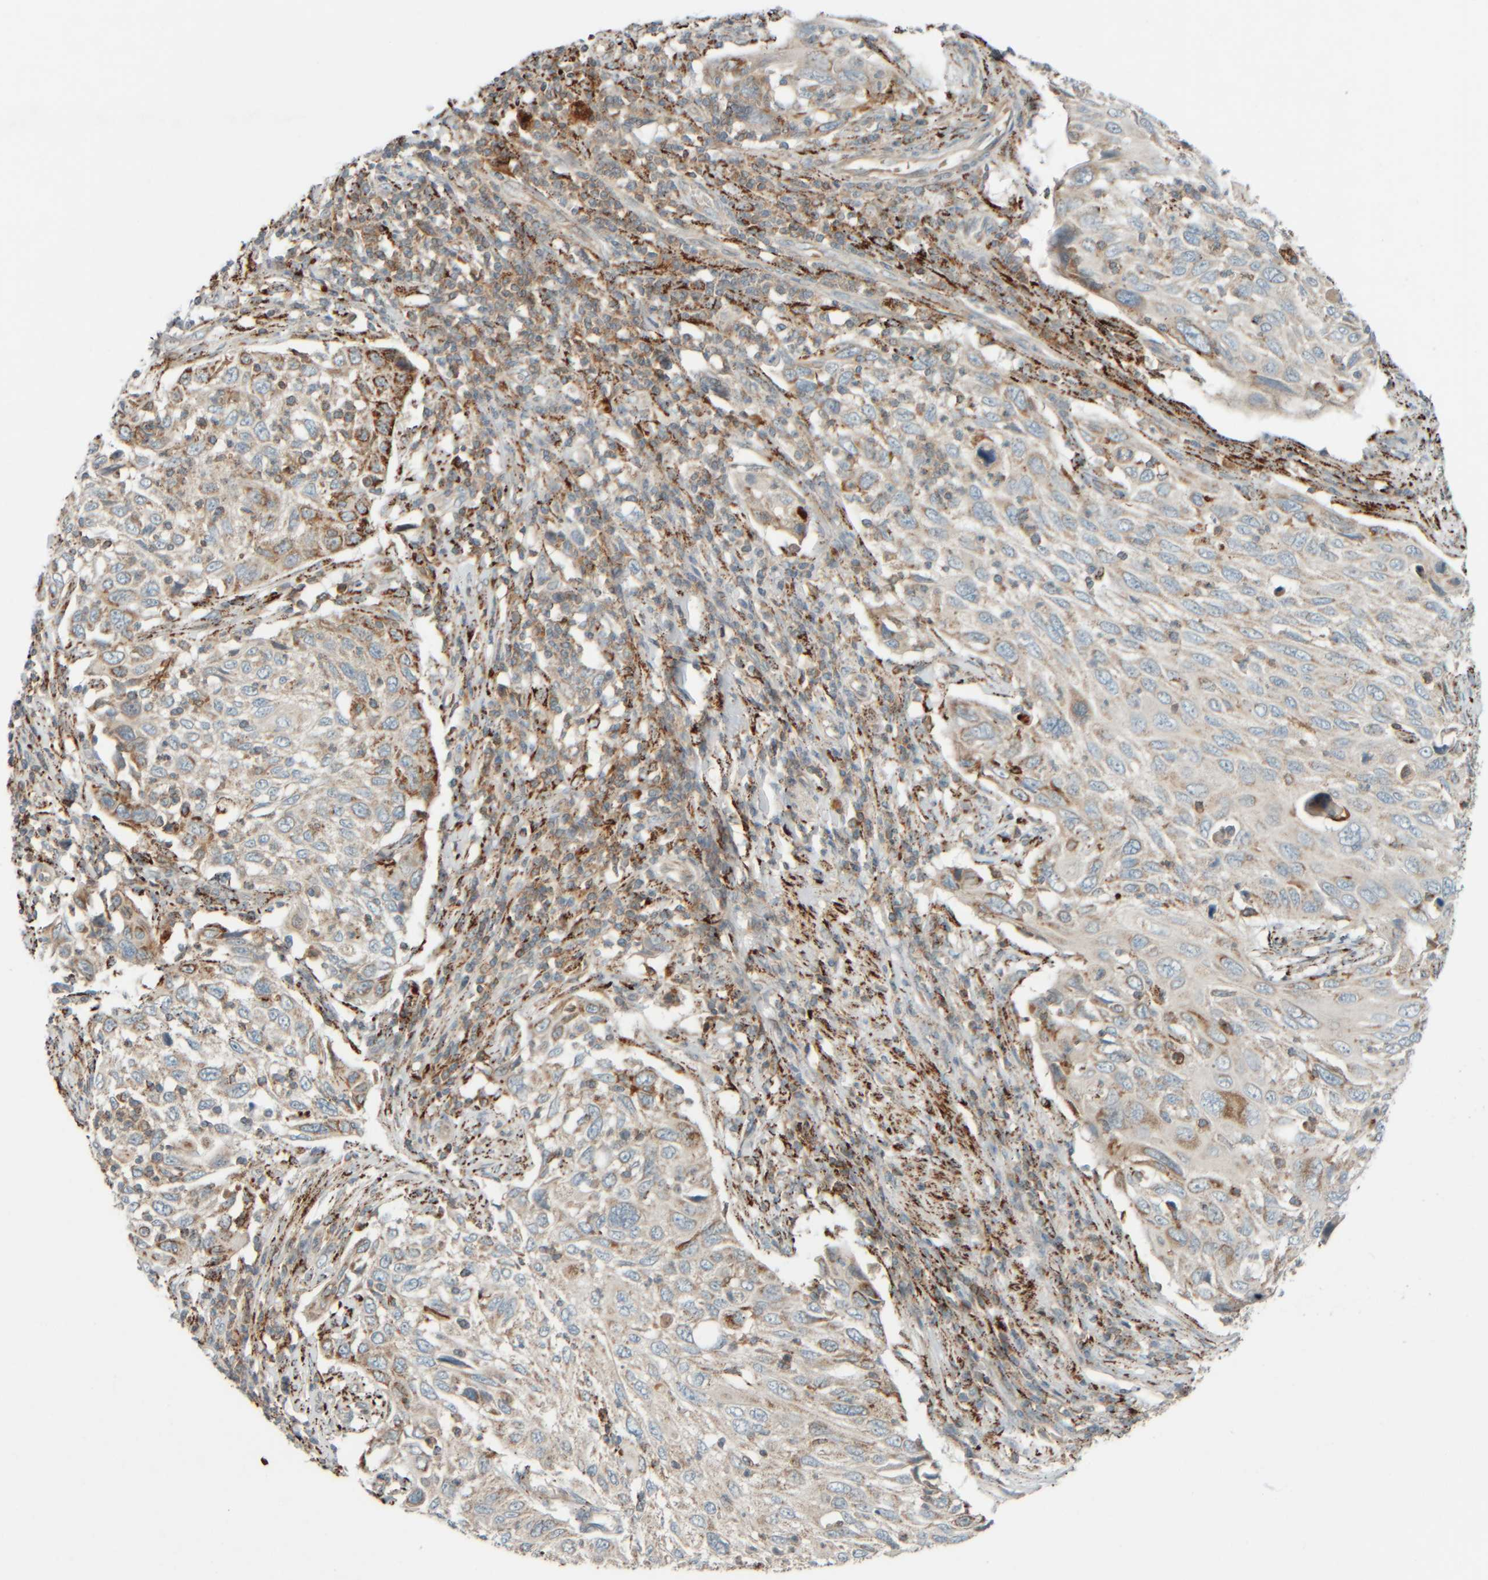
{"staining": {"intensity": "moderate", "quantity": "<25%", "location": "cytoplasmic/membranous"}, "tissue": "cervical cancer", "cell_type": "Tumor cells", "image_type": "cancer", "snomed": [{"axis": "morphology", "description": "Squamous cell carcinoma, NOS"}, {"axis": "topography", "description": "Cervix"}], "caption": "Immunohistochemical staining of human cervical cancer exhibits low levels of moderate cytoplasmic/membranous protein positivity in about <25% of tumor cells.", "gene": "SPAG5", "patient": {"sex": "female", "age": 70}}